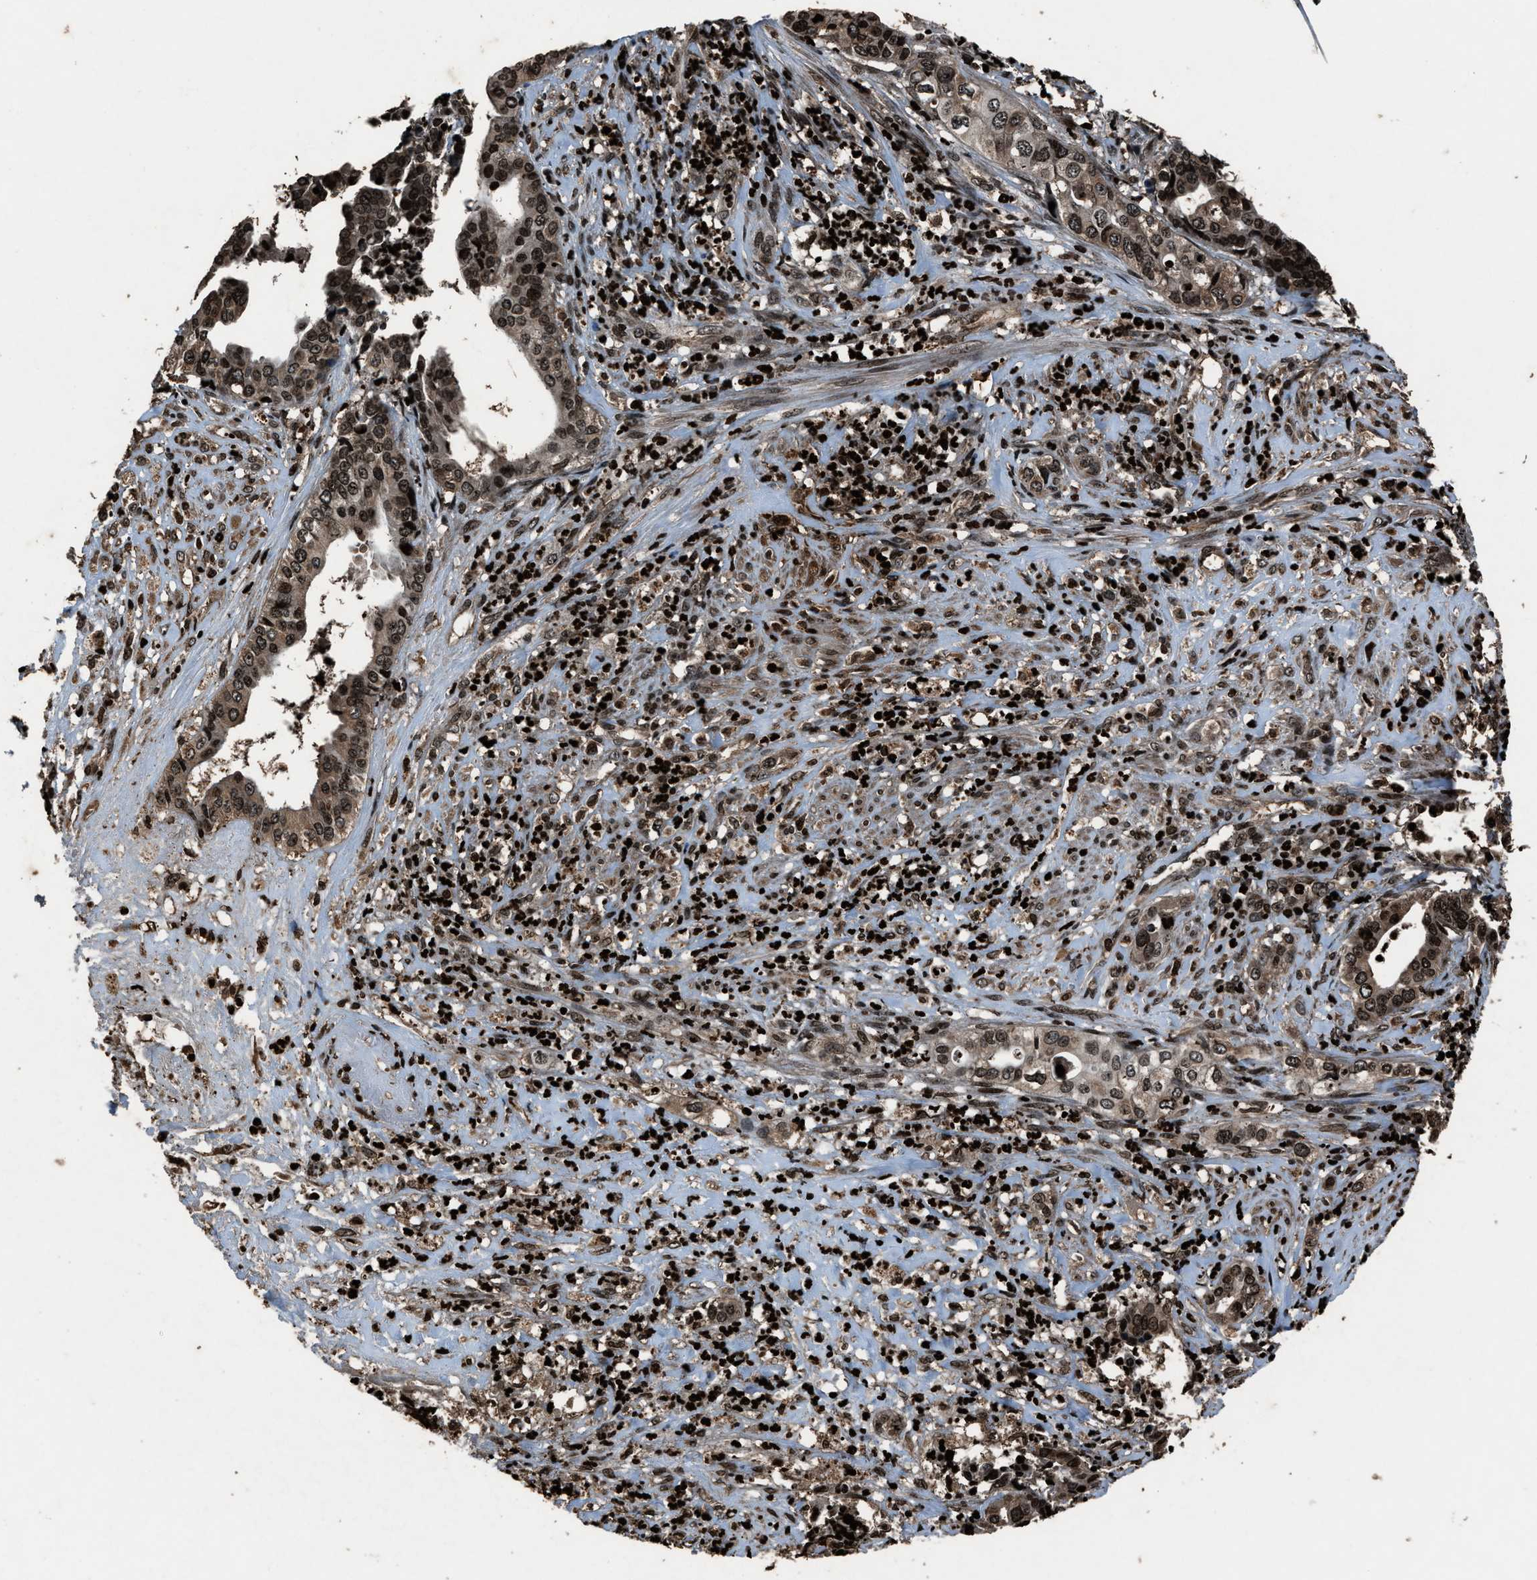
{"staining": {"intensity": "moderate", "quantity": ">75%", "location": "cytoplasmic/membranous,nuclear"}, "tissue": "liver cancer", "cell_type": "Tumor cells", "image_type": "cancer", "snomed": [{"axis": "morphology", "description": "Cholangiocarcinoma"}, {"axis": "topography", "description": "Liver"}], "caption": "Brown immunohistochemical staining in human liver cancer displays moderate cytoplasmic/membranous and nuclear expression in about >75% of tumor cells. (IHC, brightfield microscopy, high magnification).", "gene": "H4C1", "patient": {"sex": "female", "age": 61}}